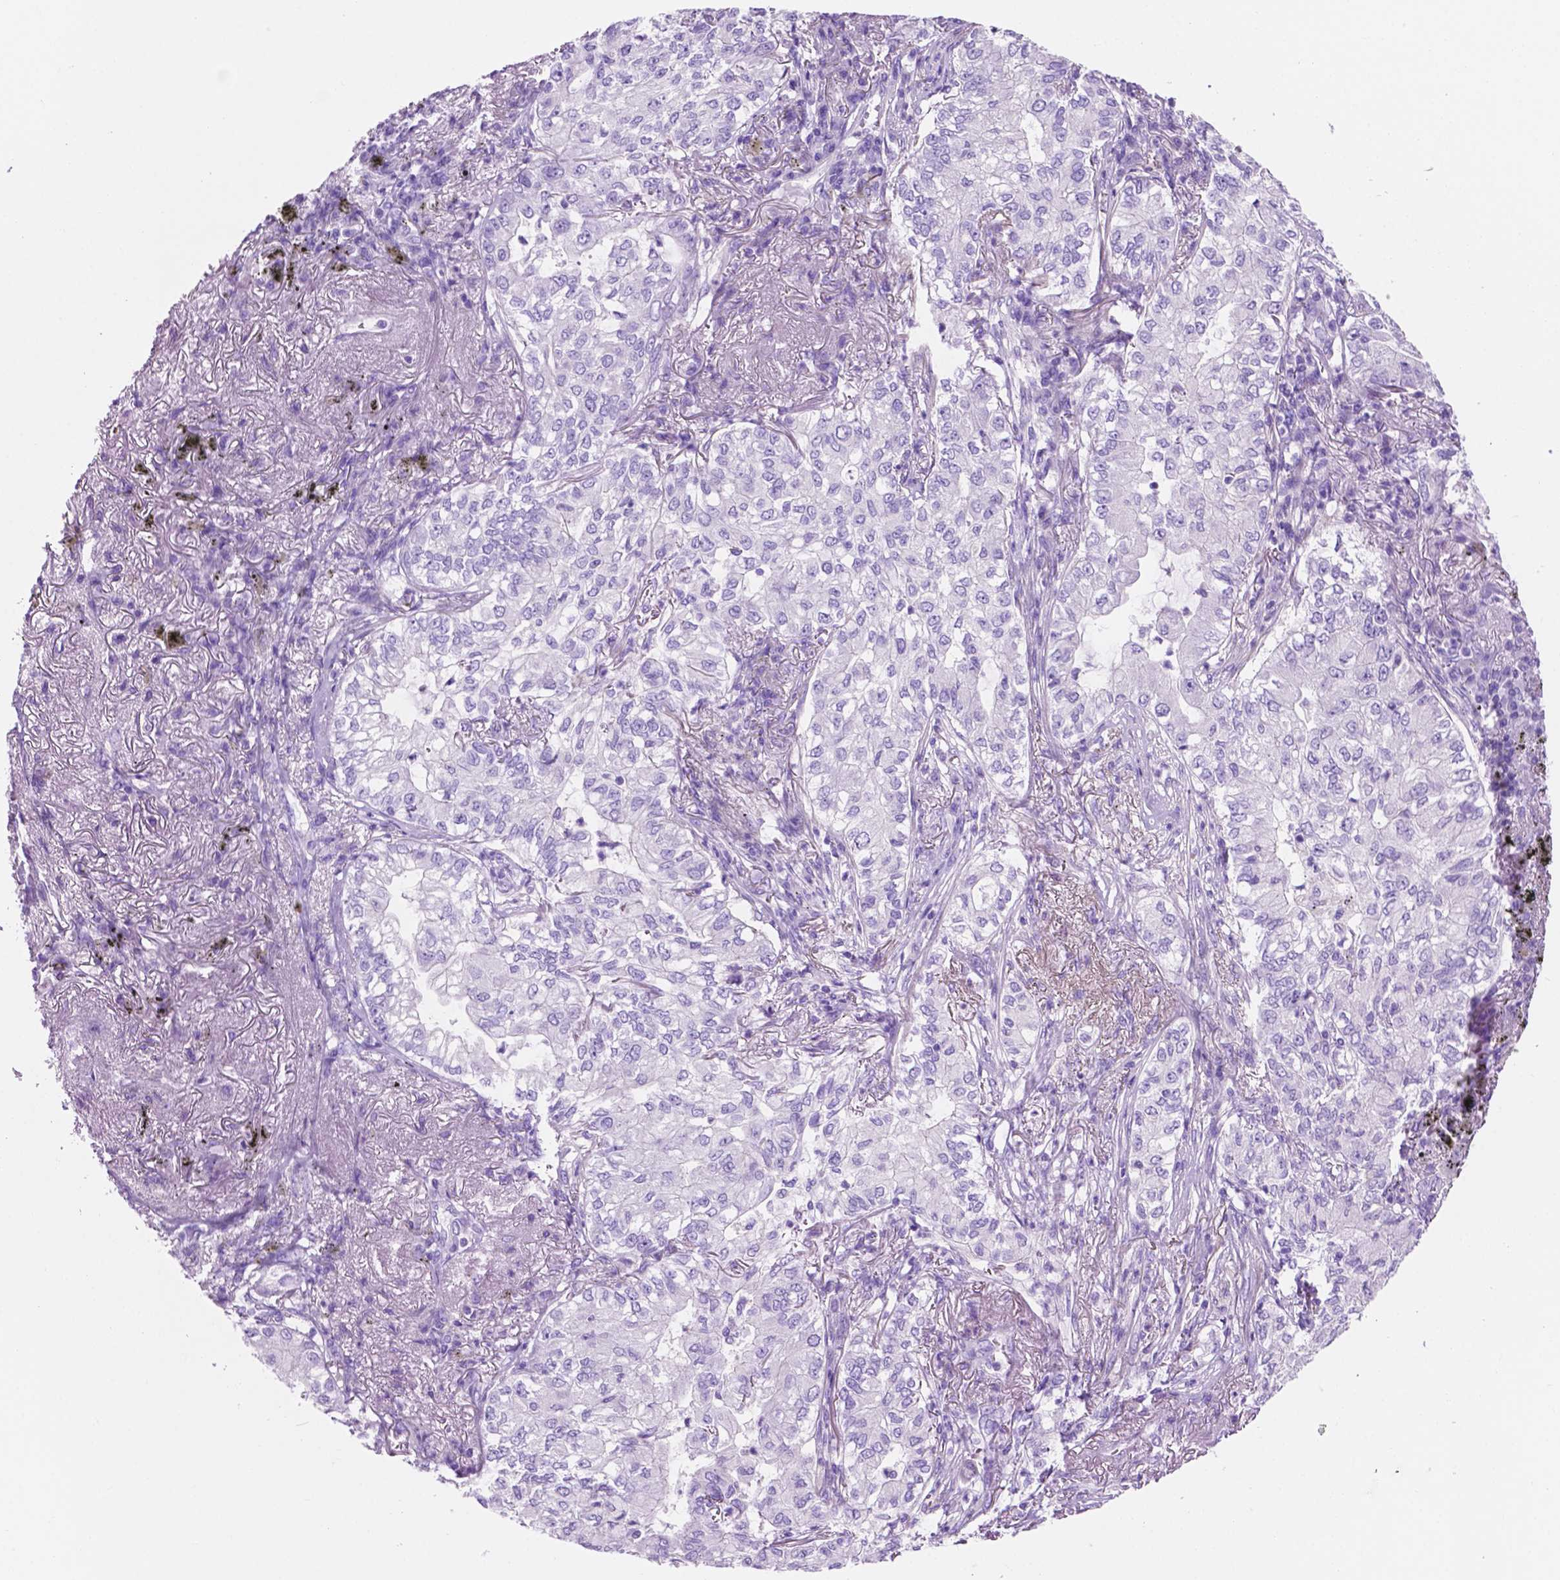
{"staining": {"intensity": "negative", "quantity": "none", "location": "none"}, "tissue": "lung cancer", "cell_type": "Tumor cells", "image_type": "cancer", "snomed": [{"axis": "morphology", "description": "Adenocarcinoma, NOS"}, {"axis": "topography", "description": "Lung"}], "caption": "Immunohistochemistry (IHC) photomicrograph of human lung cancer stained for a protein (brown), which demonstrates no expression in tumor cells.", "gene": "IGFN1", "patient": {"sex": "female", "age": 73}}